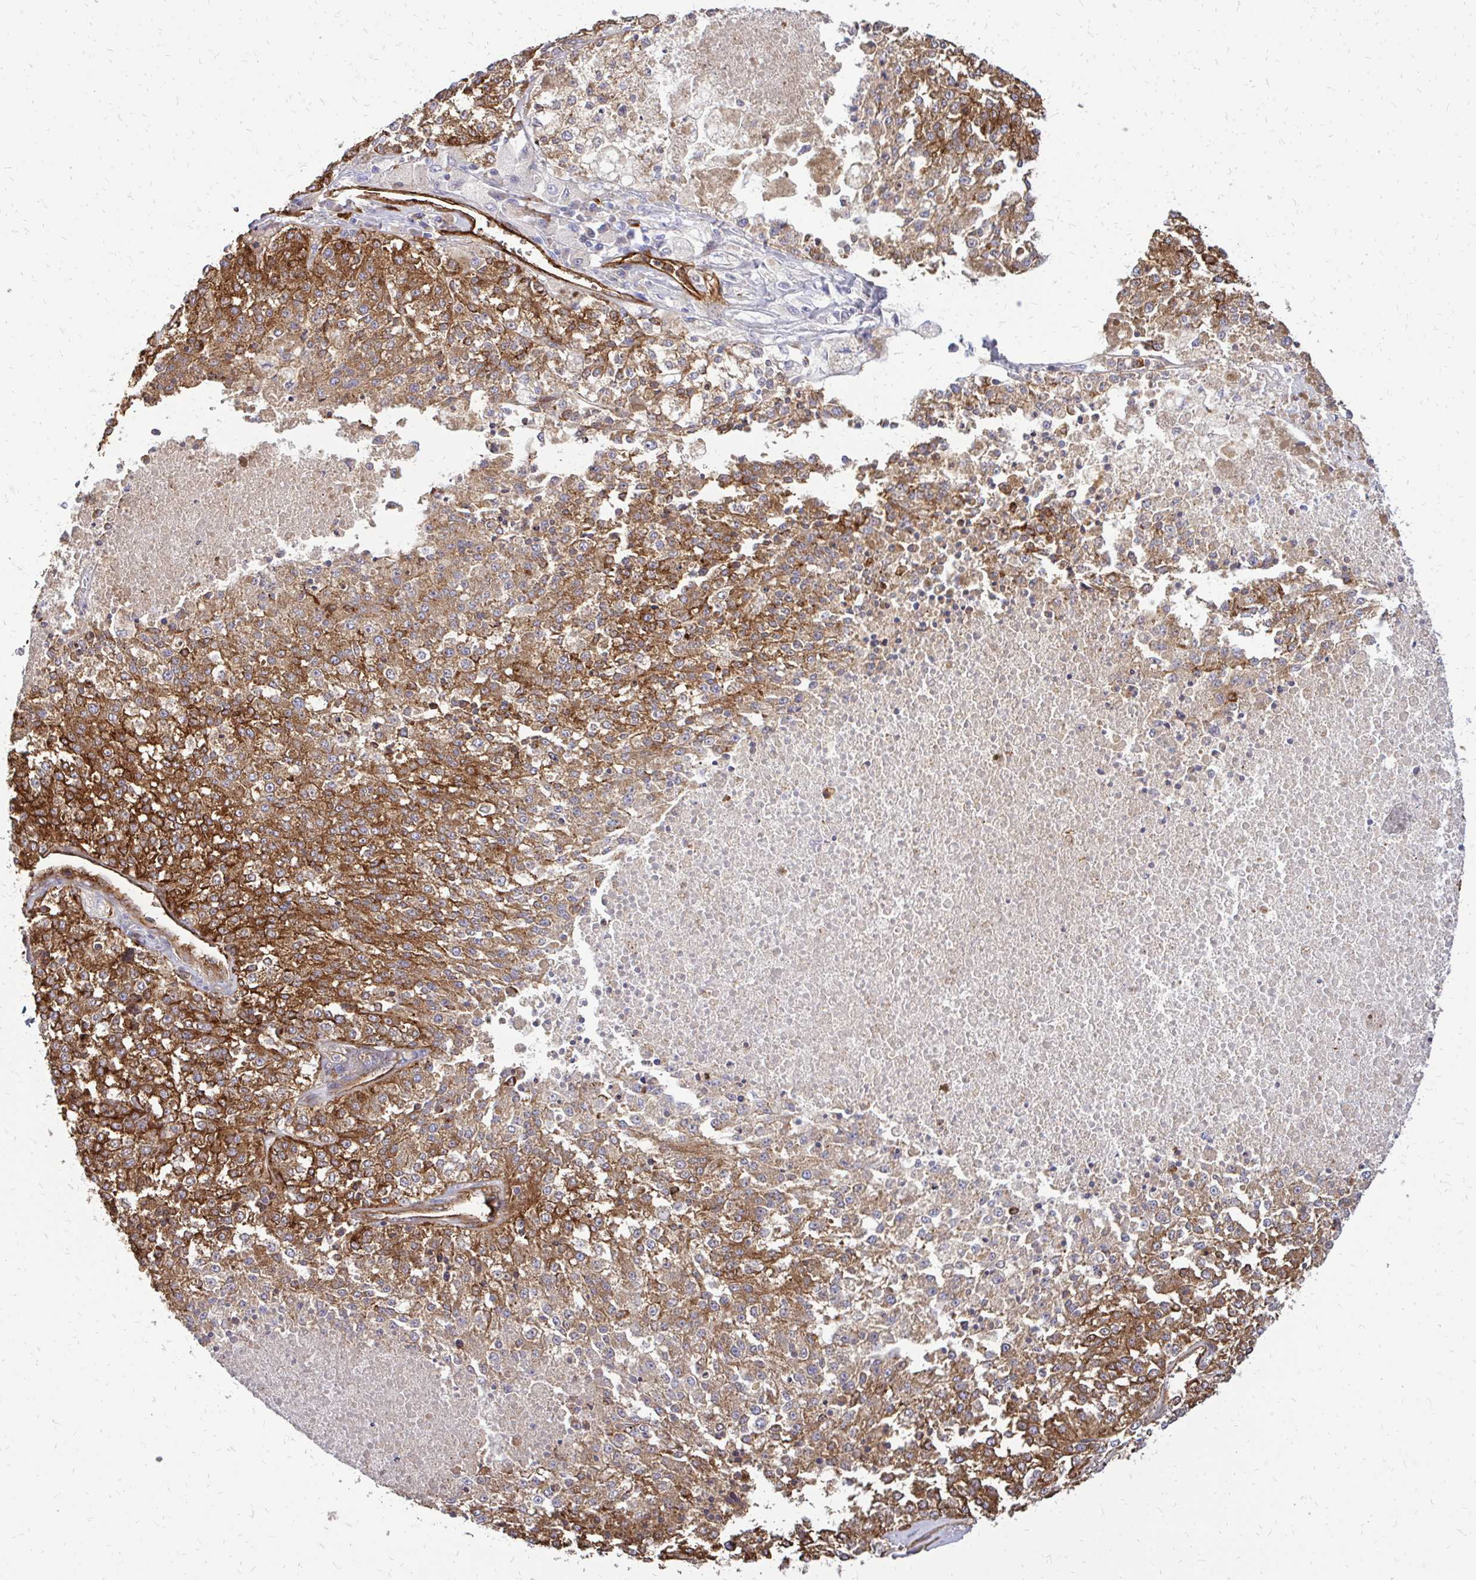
{"staining": {"intensity": "moderate", "quantity": ">75%", "location": "cytoplasmic/membranous"}, "tissue": "melanoma", "cell_type": "Tumor cells", "image_type": "cancer", "snomed": [{"axis": "morphology", "description": "Malignant melanoma, NOS"}, {"axis": "topography", "description": "Skin"}], "caption": "Human melanoma stained with a protein marker displays moderate staining in tumor cells.", "gene": "MARCKSL1", "patient": {"sex": "female", "age": 64}}